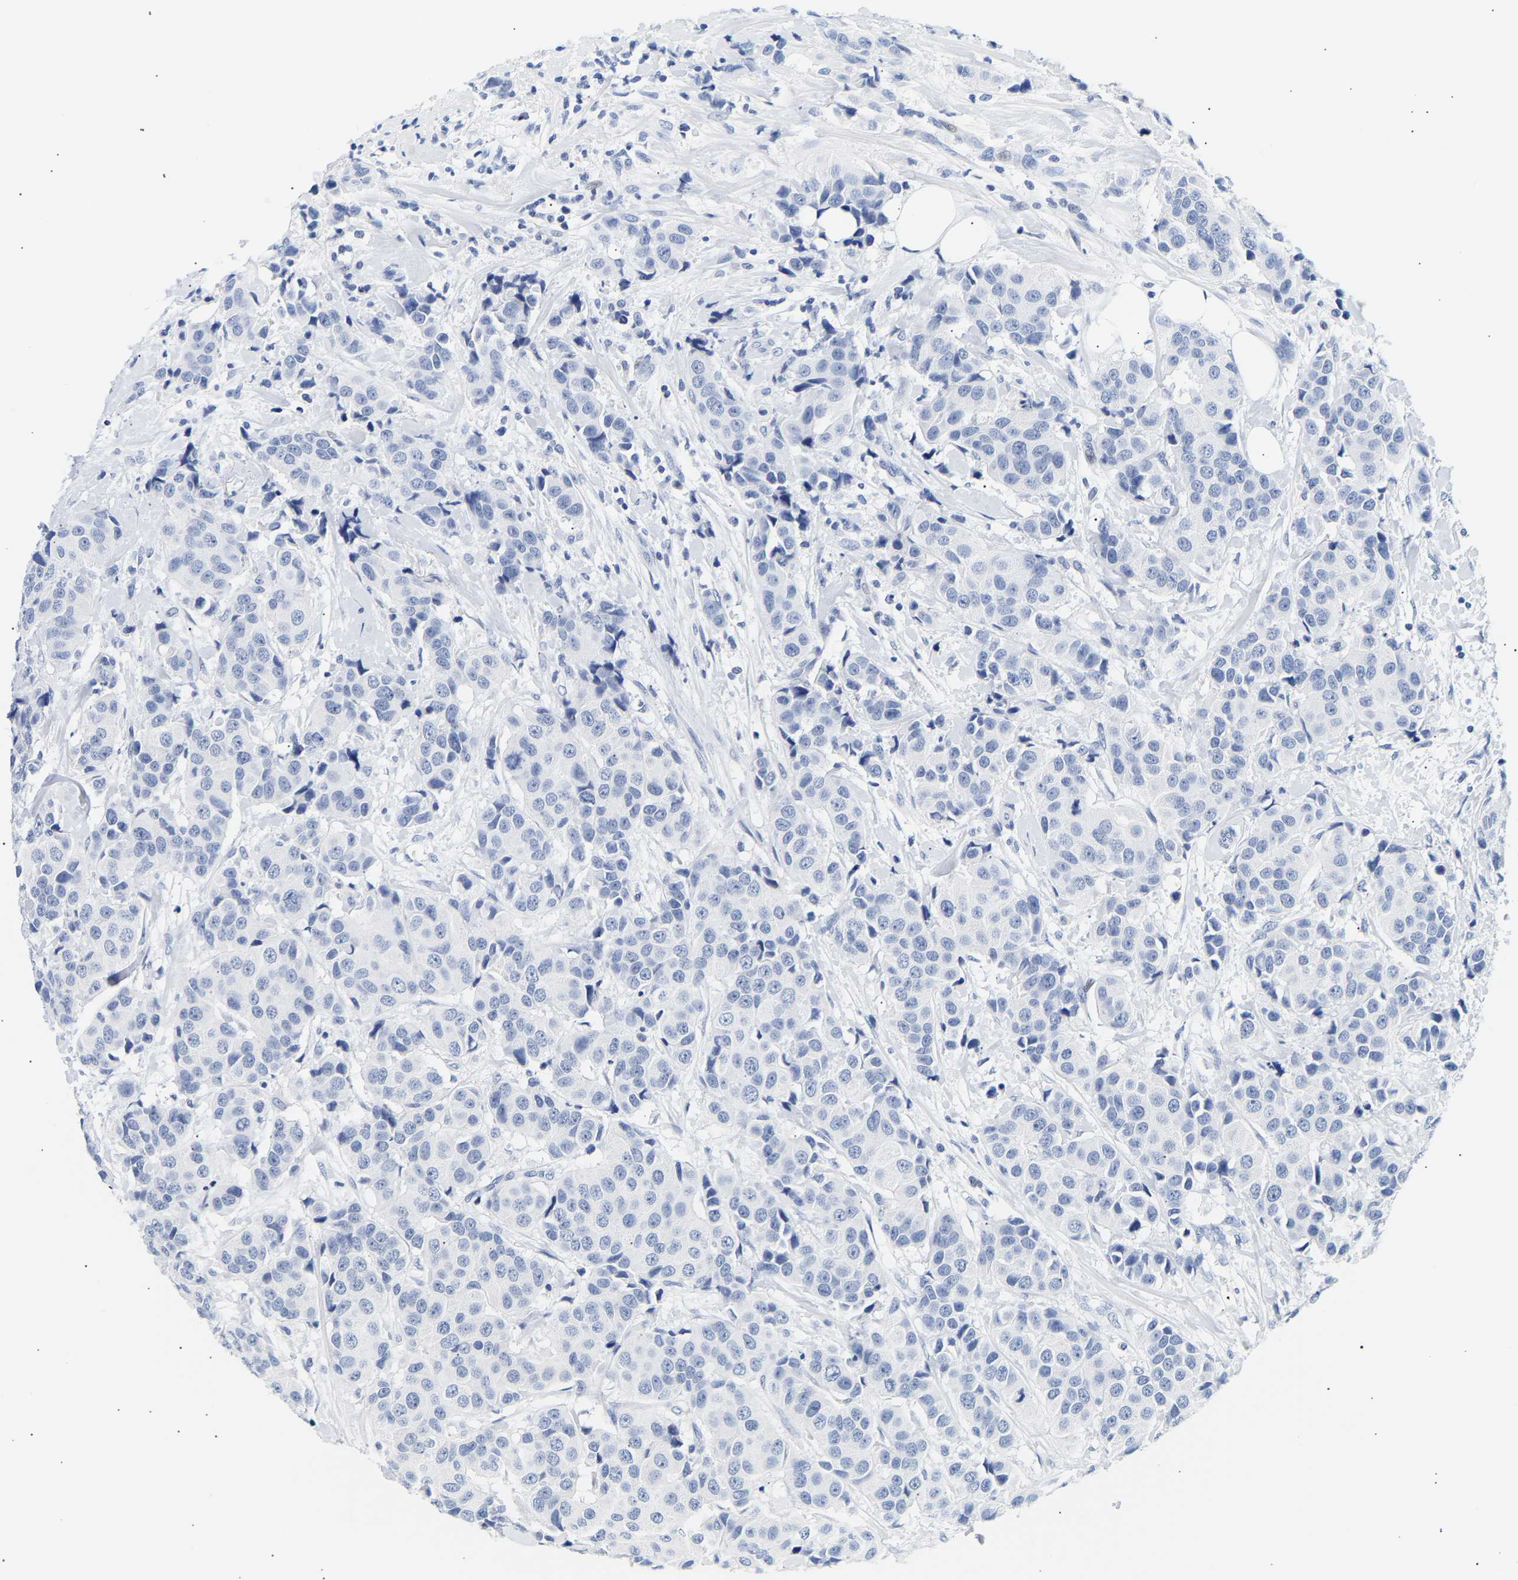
{"staining": {"intensity": "negative", "quantity": "none", "location": "none"}, "tissue": "breast cancer", "cell_type": "Tumor cells", "image_type": "cancer", "snomed": [{"axis": "morphology", "description": "Normal tissue, NOS"}, {"axis": "morphology", "description": "Duct carcinoma"}, {"axis": "topography", "description": "Breast"}], "caption": "The immunohistochemistry (IHC) photomicrograph has no significant expression in tumor cells of breast cancer tissue.", "gene": "SPINK2", "patient": {"sex": "female", "age": 39}}